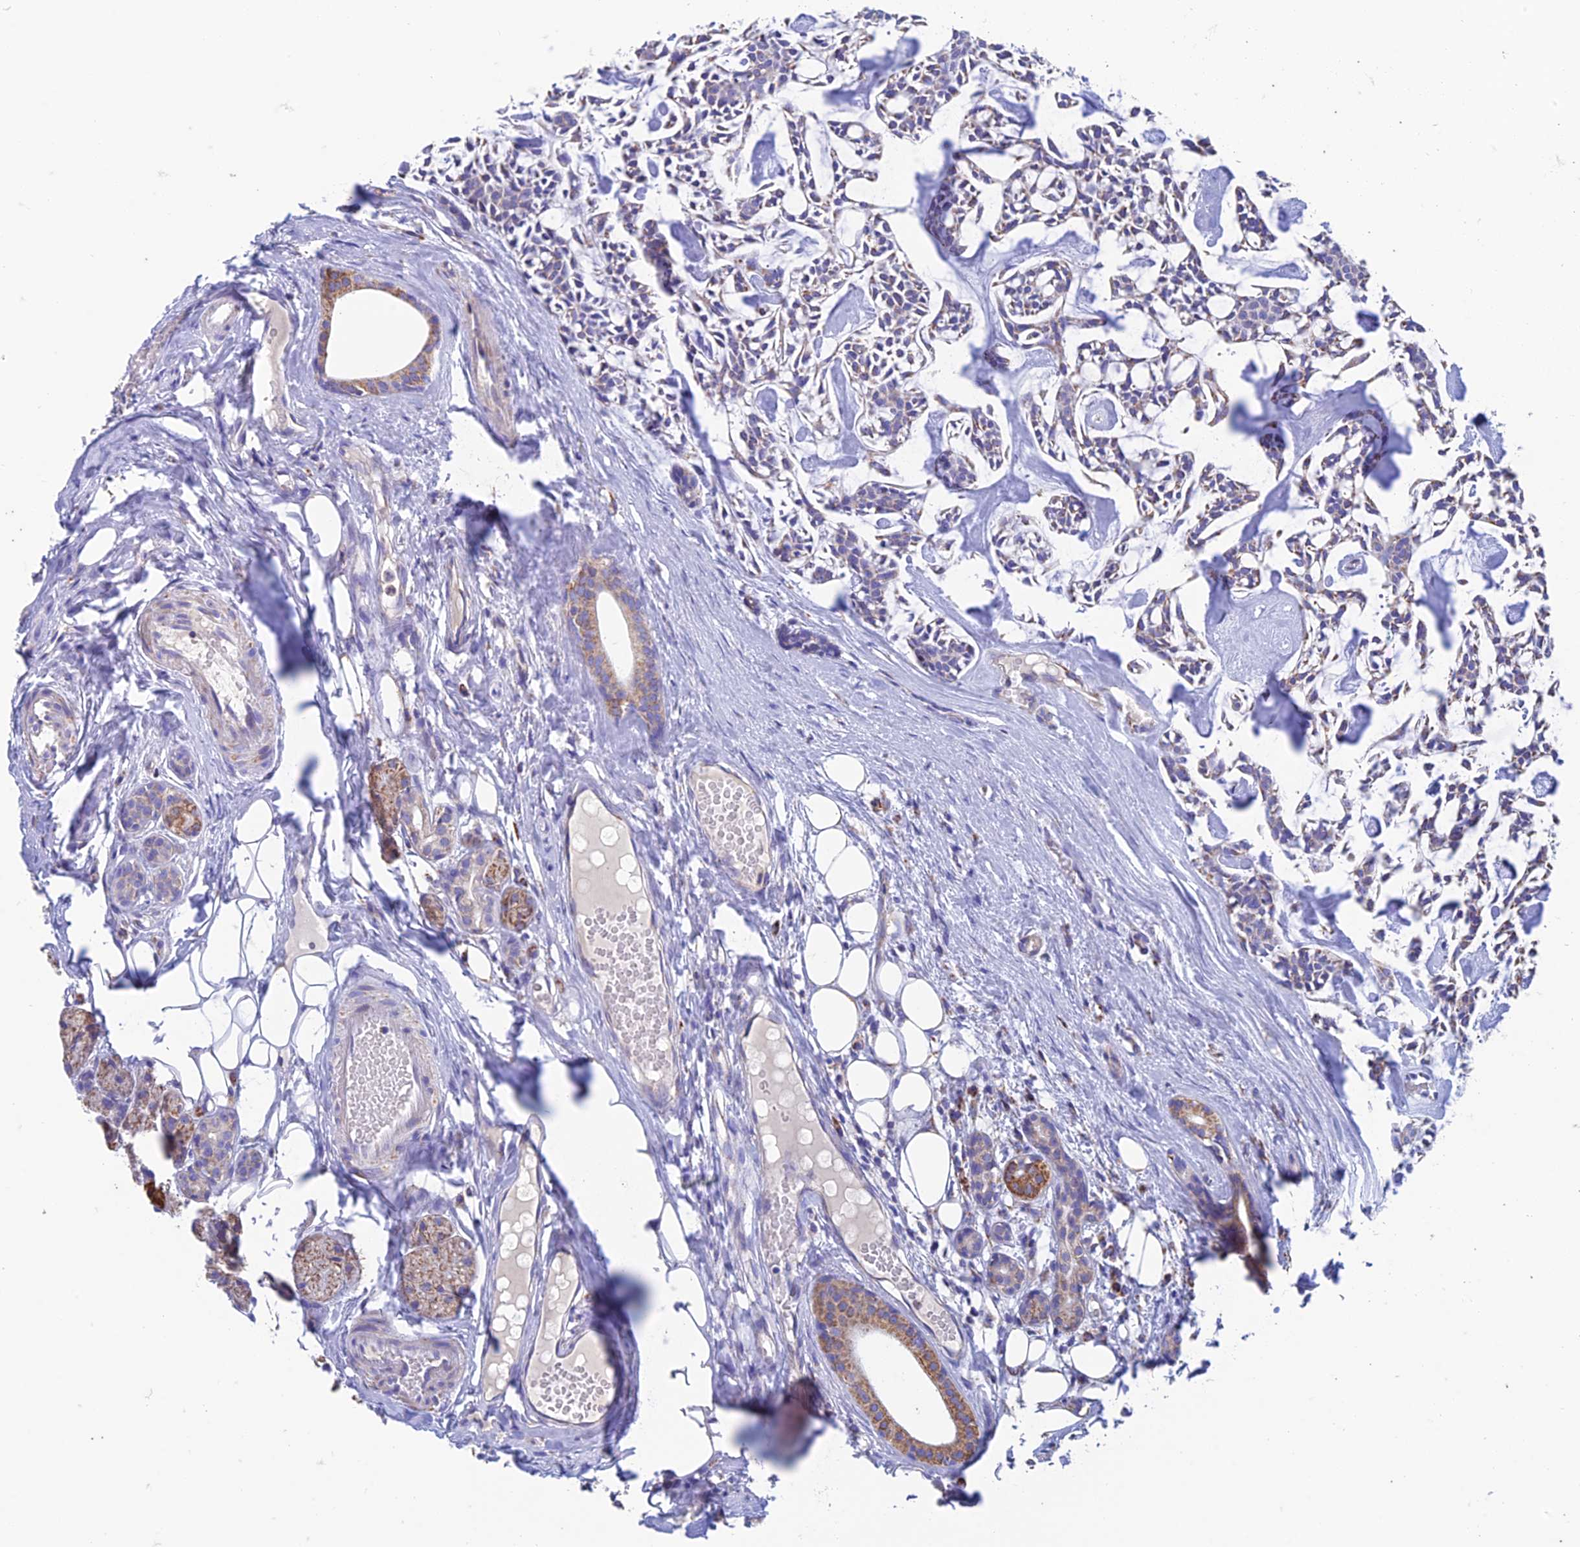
{"staining": {"intensity": "negative", "quantity": "none", "location": "none"}, "tissue": "head and neck cancer", "cell_type": "Tumor cells", "image_type": "cancer", "snomed": [{"axis": "morphology", "description": "Adenocarcinoma, NOS"}, {"axis": "topography", "description": "Salivary gland"}, {"axis": "topography", "description": "Head-Neck"}], "caption": "A high-resolution image shows IHC staining of adenocarcinoma (head and neck), which demonstrates no significant staining in tumor cells.", "gene": "ZNF181", "patient": {"sex": "male", "age": 55}}